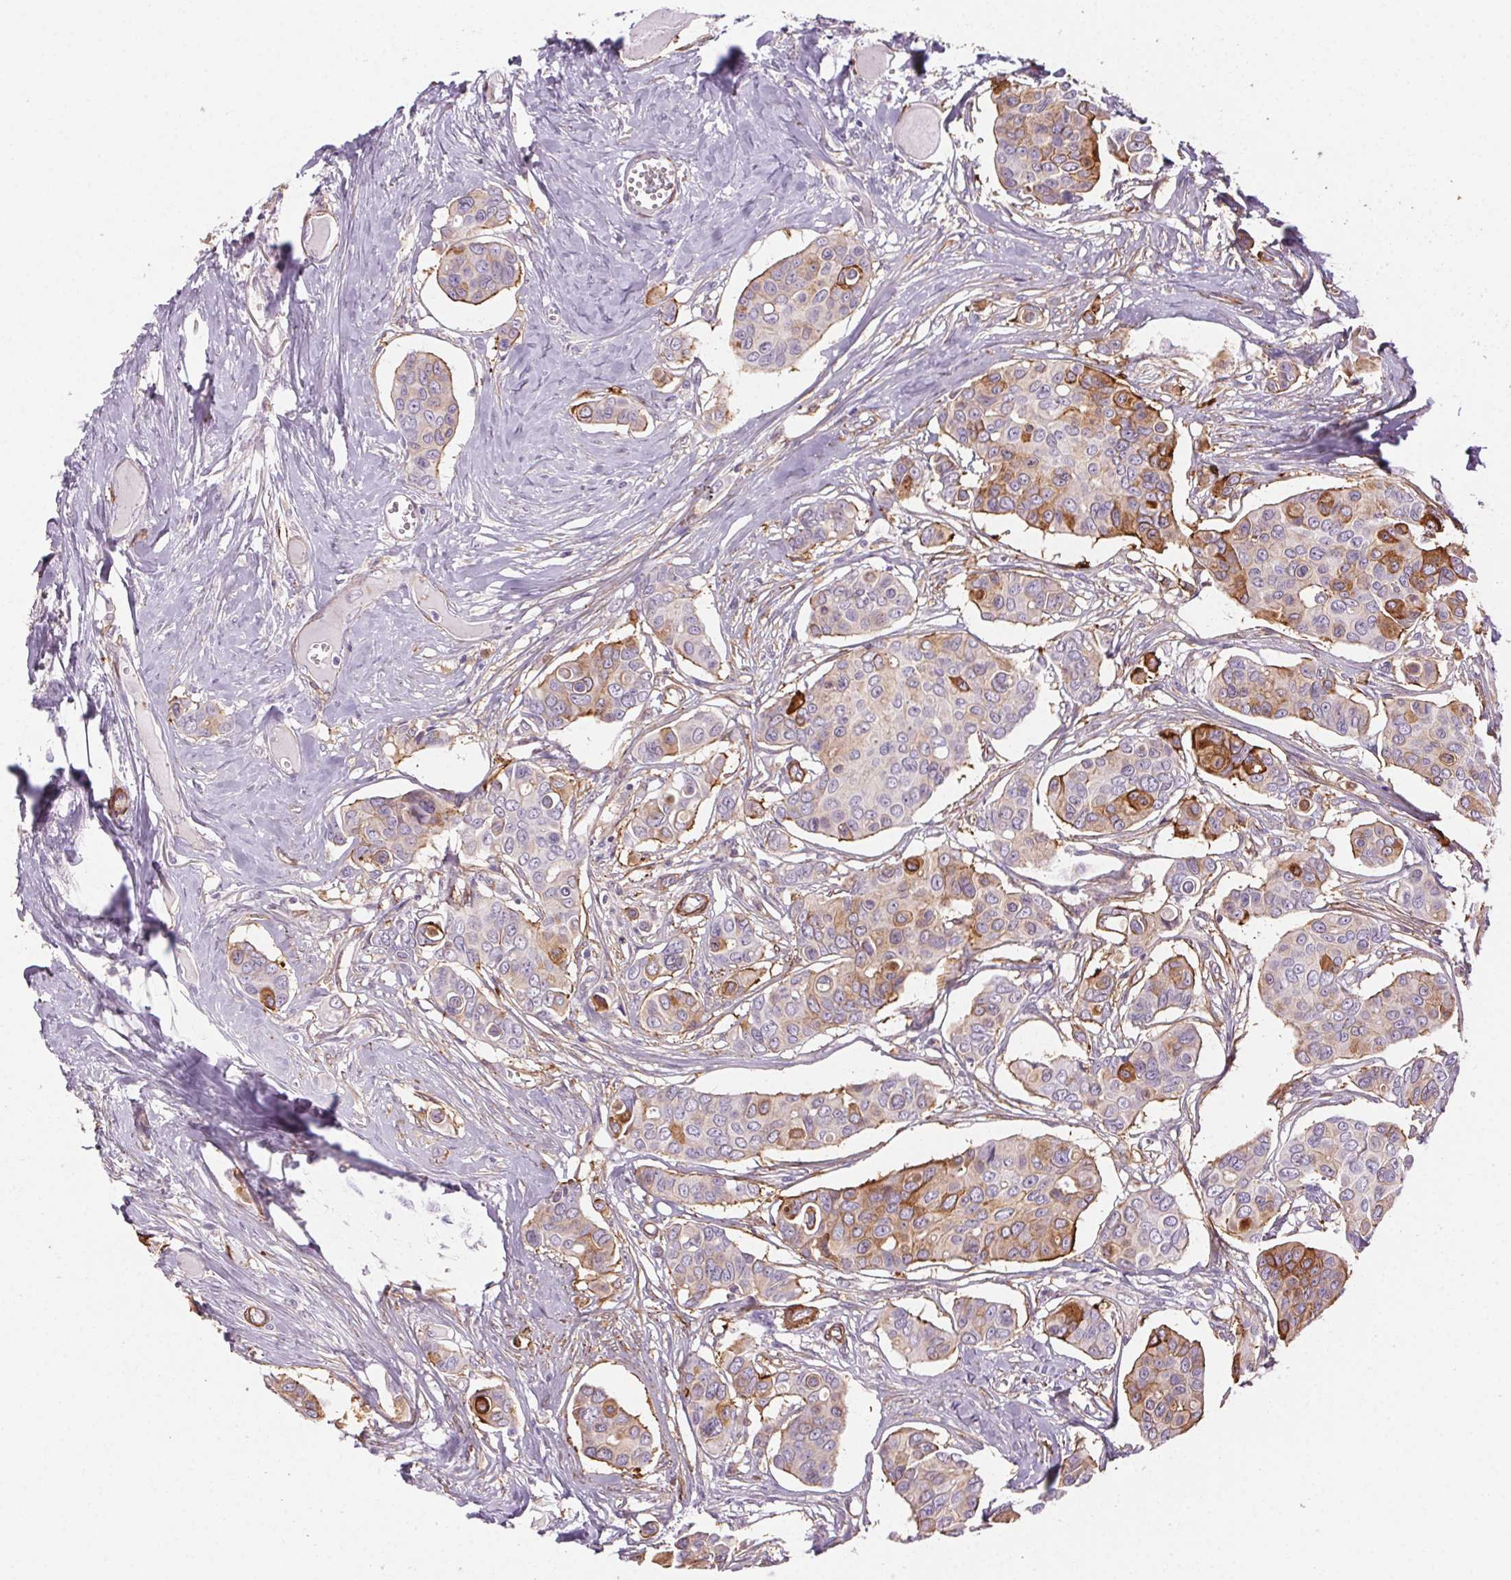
{"staining": {"intensity": "moderate", "quantity": "25%-75%", "location": "cytoplasmic/membranous"}, "tissue": "breast cancer", "cell_type": "Tumor cells", "image_type": "cancer", "snomed": [{"axis": "morphology", "description": "Duct carcinoma"}, {"axis": "topography", "description": "Breast"}], "caption": "Immunohistochemistry (IHC) (DAB (3,3'-diaminobenzidine)) staining of human breast cancer shows moderate cytoplasmic/membranous protein staining in approximately 25%-75% of tumor cells.", "gene": "GPX8", "patient": {"sex": "female", "age": 54}}